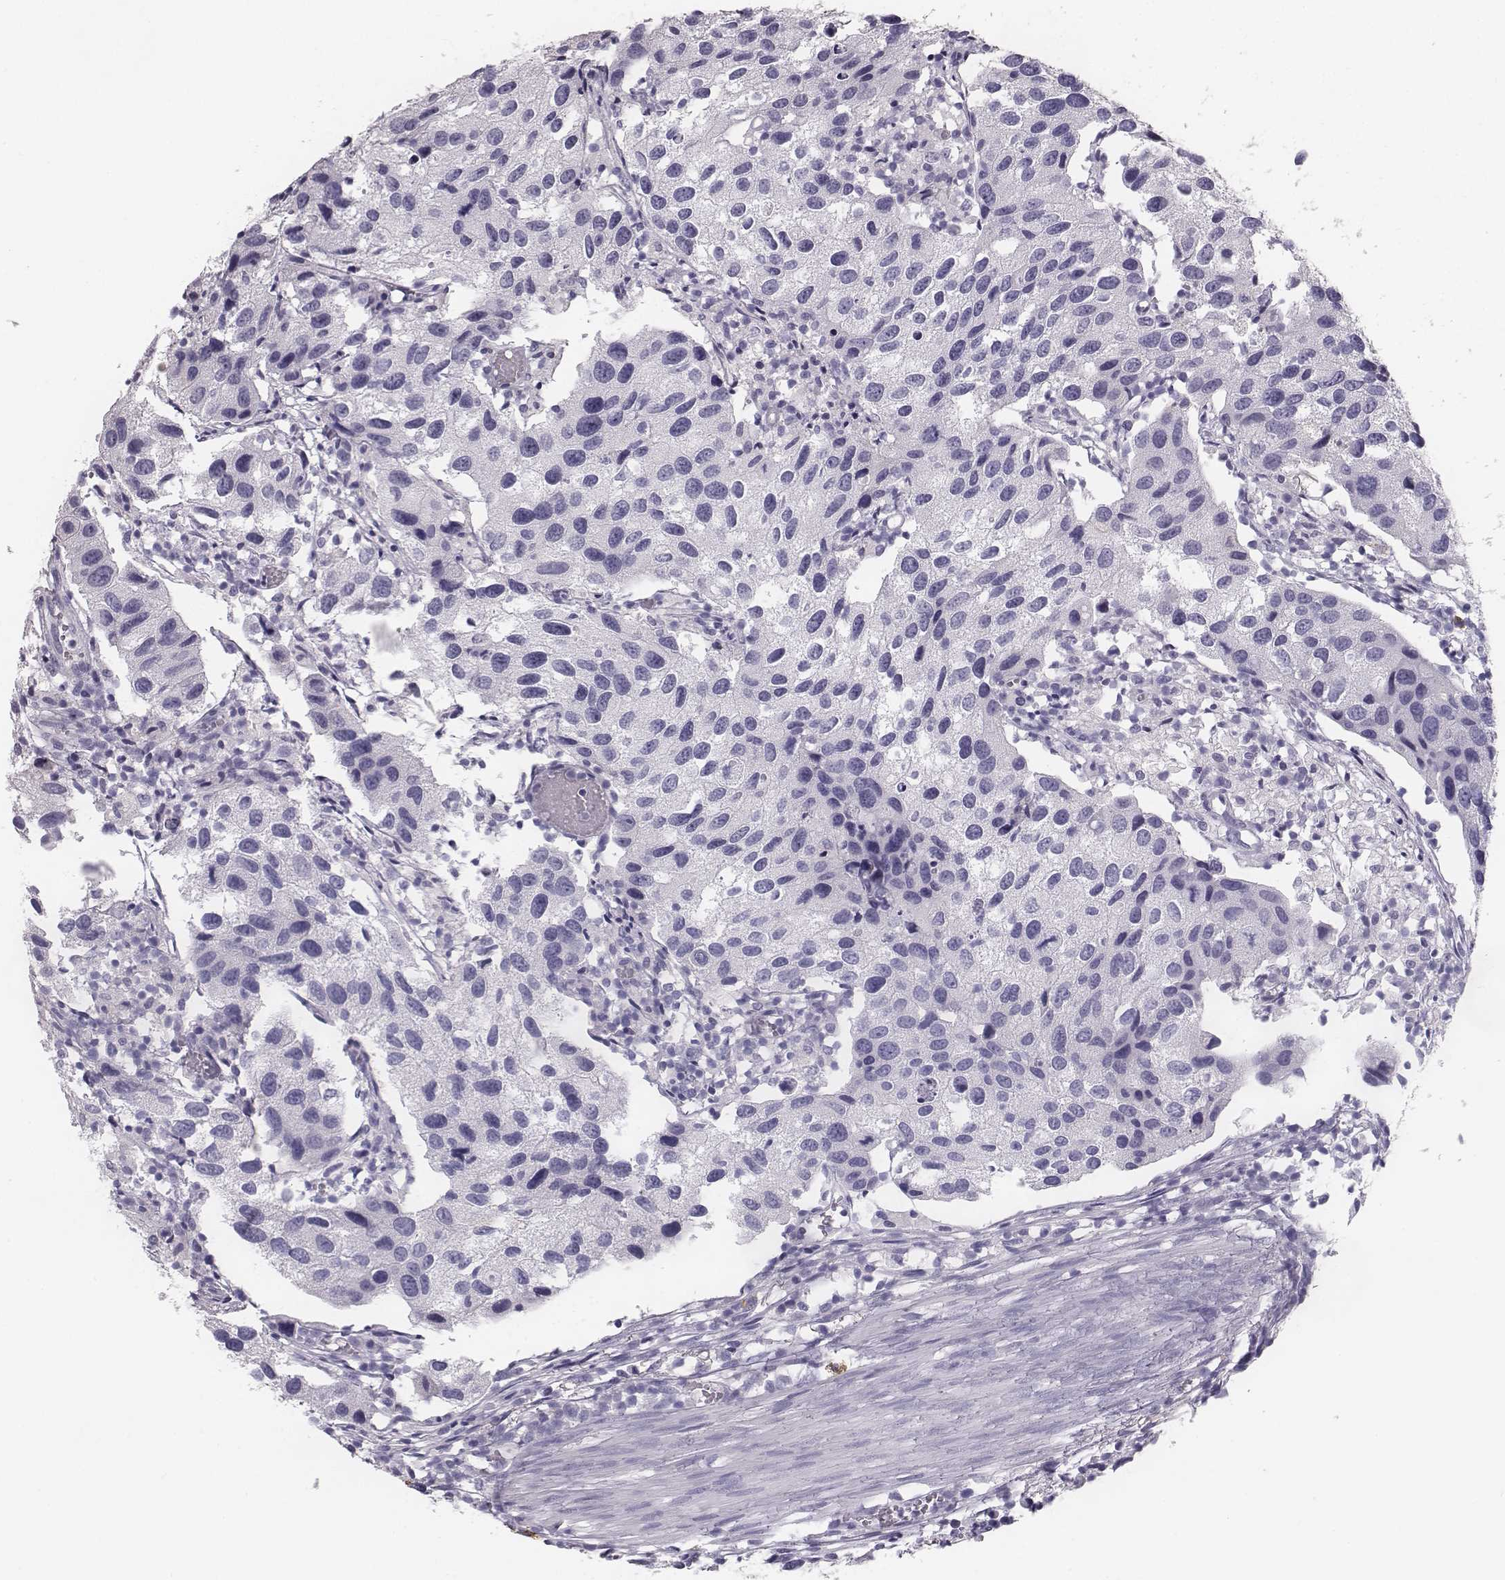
{"staining": {"intensity": "negative", "quantity": "none", "location": "none"}, "tissue": "urothelial cancer", "cell_type": "Tumor cells", "image_type": "cancer", "snomed": [{"axis": "morphology", "description": "Urothelial carcinoma, High grade"}, {"axis": "topography", "description": "Urinary bladder"}], "caption": "Tumor cells are negative for protein expression in human urothelial carcinoma (high-grade).", "gene": "NPTXR", "patient": {"sex": "male", "age": 79}}